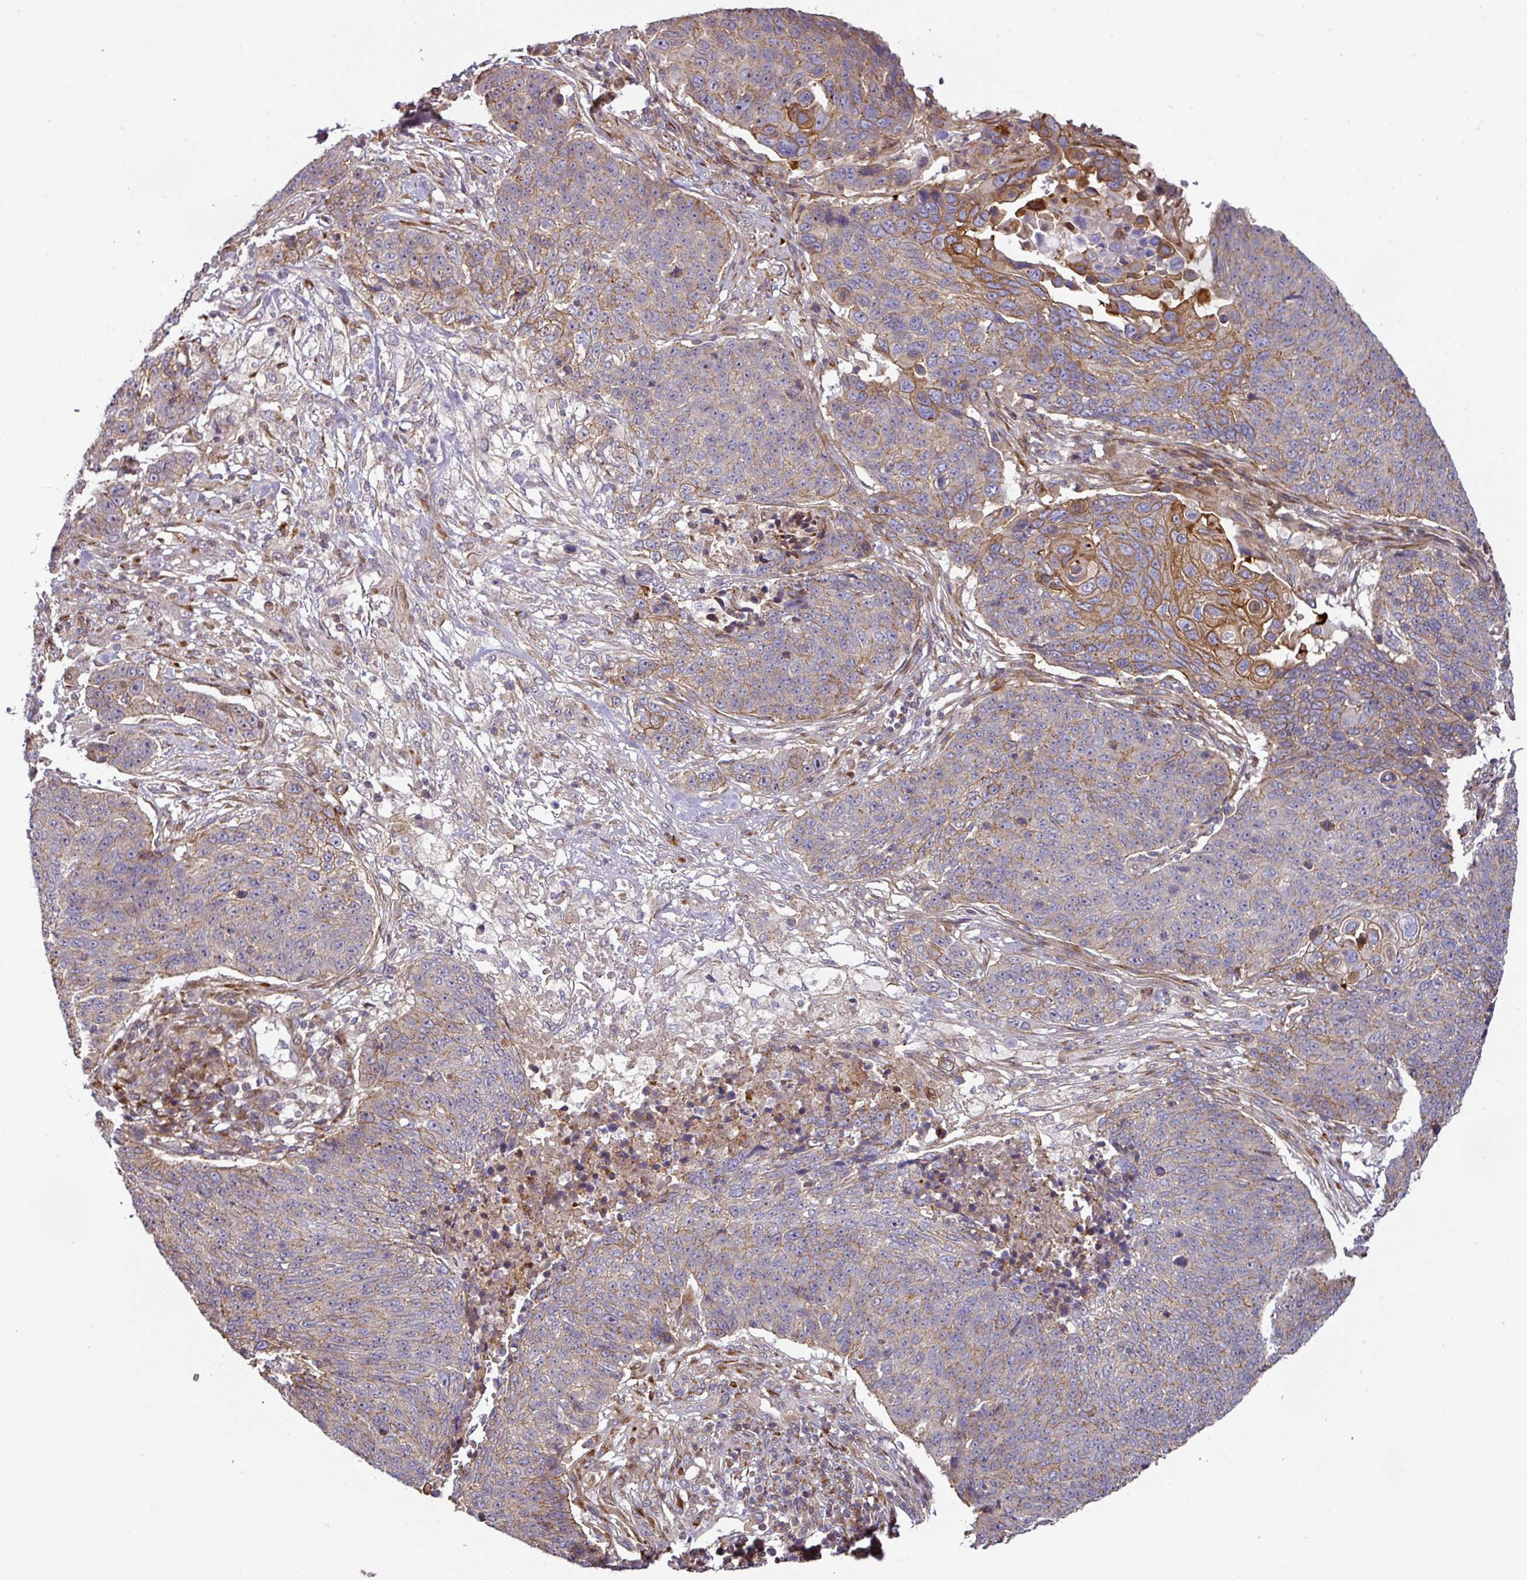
{"staining": {"intensity": "moderate", "quantity": "<25%", "location": "cytoplasmic/membranous"}, "tissue": "lung cancer", "cell_type": "Tumor cells", "image_type": "cancer", "snomed": [{"axis": "morphology", "description": "Normal tissue, NOS"}, {"axis": "morphology", "description": "Squamous cell carcinoma, NOS"}, {"axis": "topography", "description": "Lymph node"}, {"axis": "topography", "description": "Lung"}], "caption": "Lung cancer stained with DAB (3,3'-diaminobenzidine) immunohistochemistry (IHC) reveals low levels of moderate cytoplasmic/membranous positivity in about <25% of tumor cells.", "gene": "CASP2", "patient": {"sex": "male", "age": 66}}